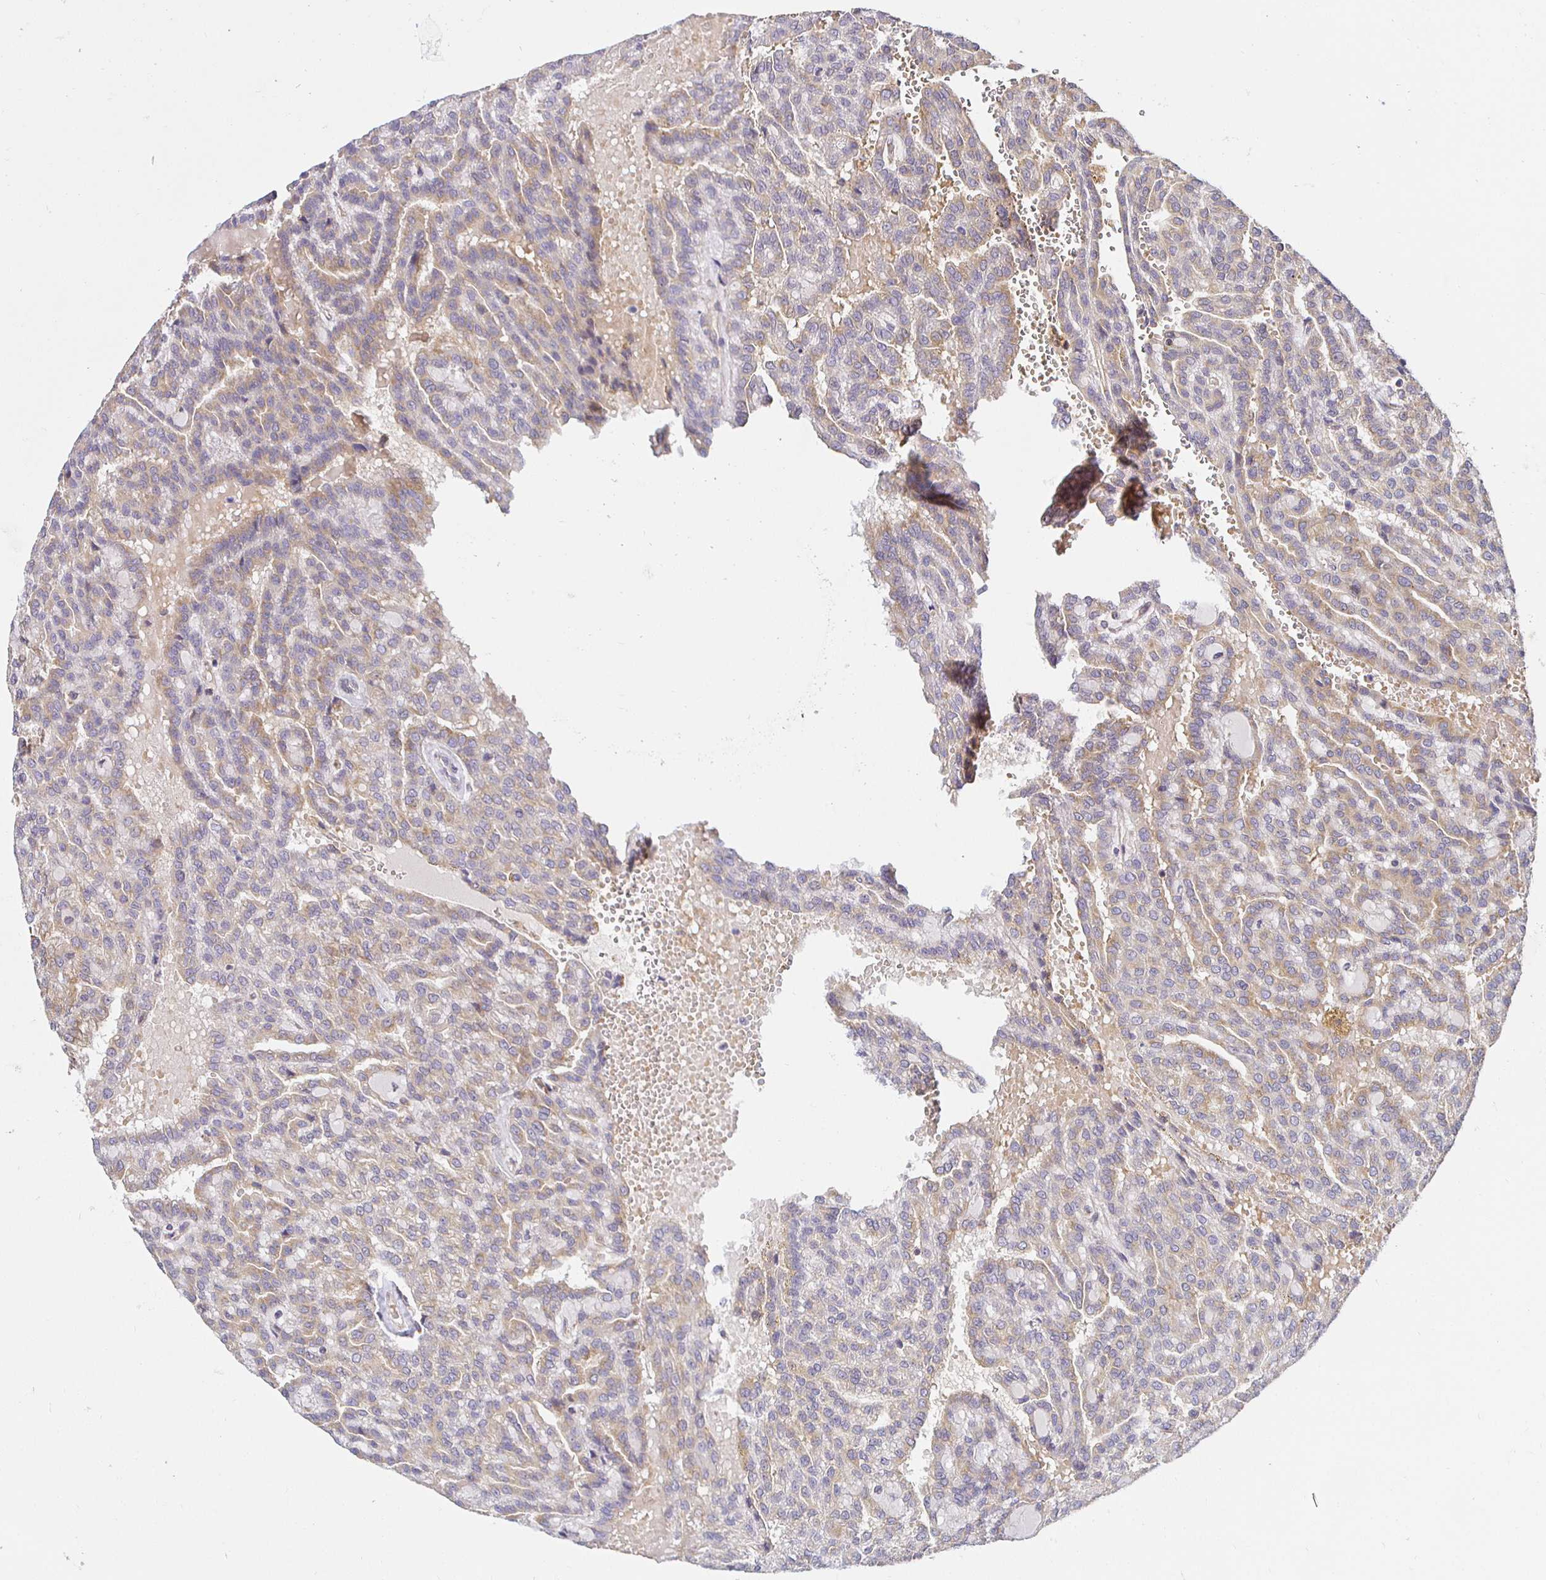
{"staining": {"intensity": "weak", "quantity": "25%-75%", "location": "cytoplasmic/membranous"}, "tissue": "renal cancer", "cell_type": "Tumor cells", "image_type": "cancer", "snomed": [{"axis": "morphology", "description": "Adenocarcinoma, NOS"}, {"axis": "topography", "description": "Kidney"}], "caption": "IHC histopathology image of adenocarcinoma (renal) stained for a protein (brown), which shows low levels of weak cytoplasmic/membranous staining in approximately 25%-75% of tumor cells.", "gene": "IRAK1", "patient": {"sex": "male", "age": 63}}